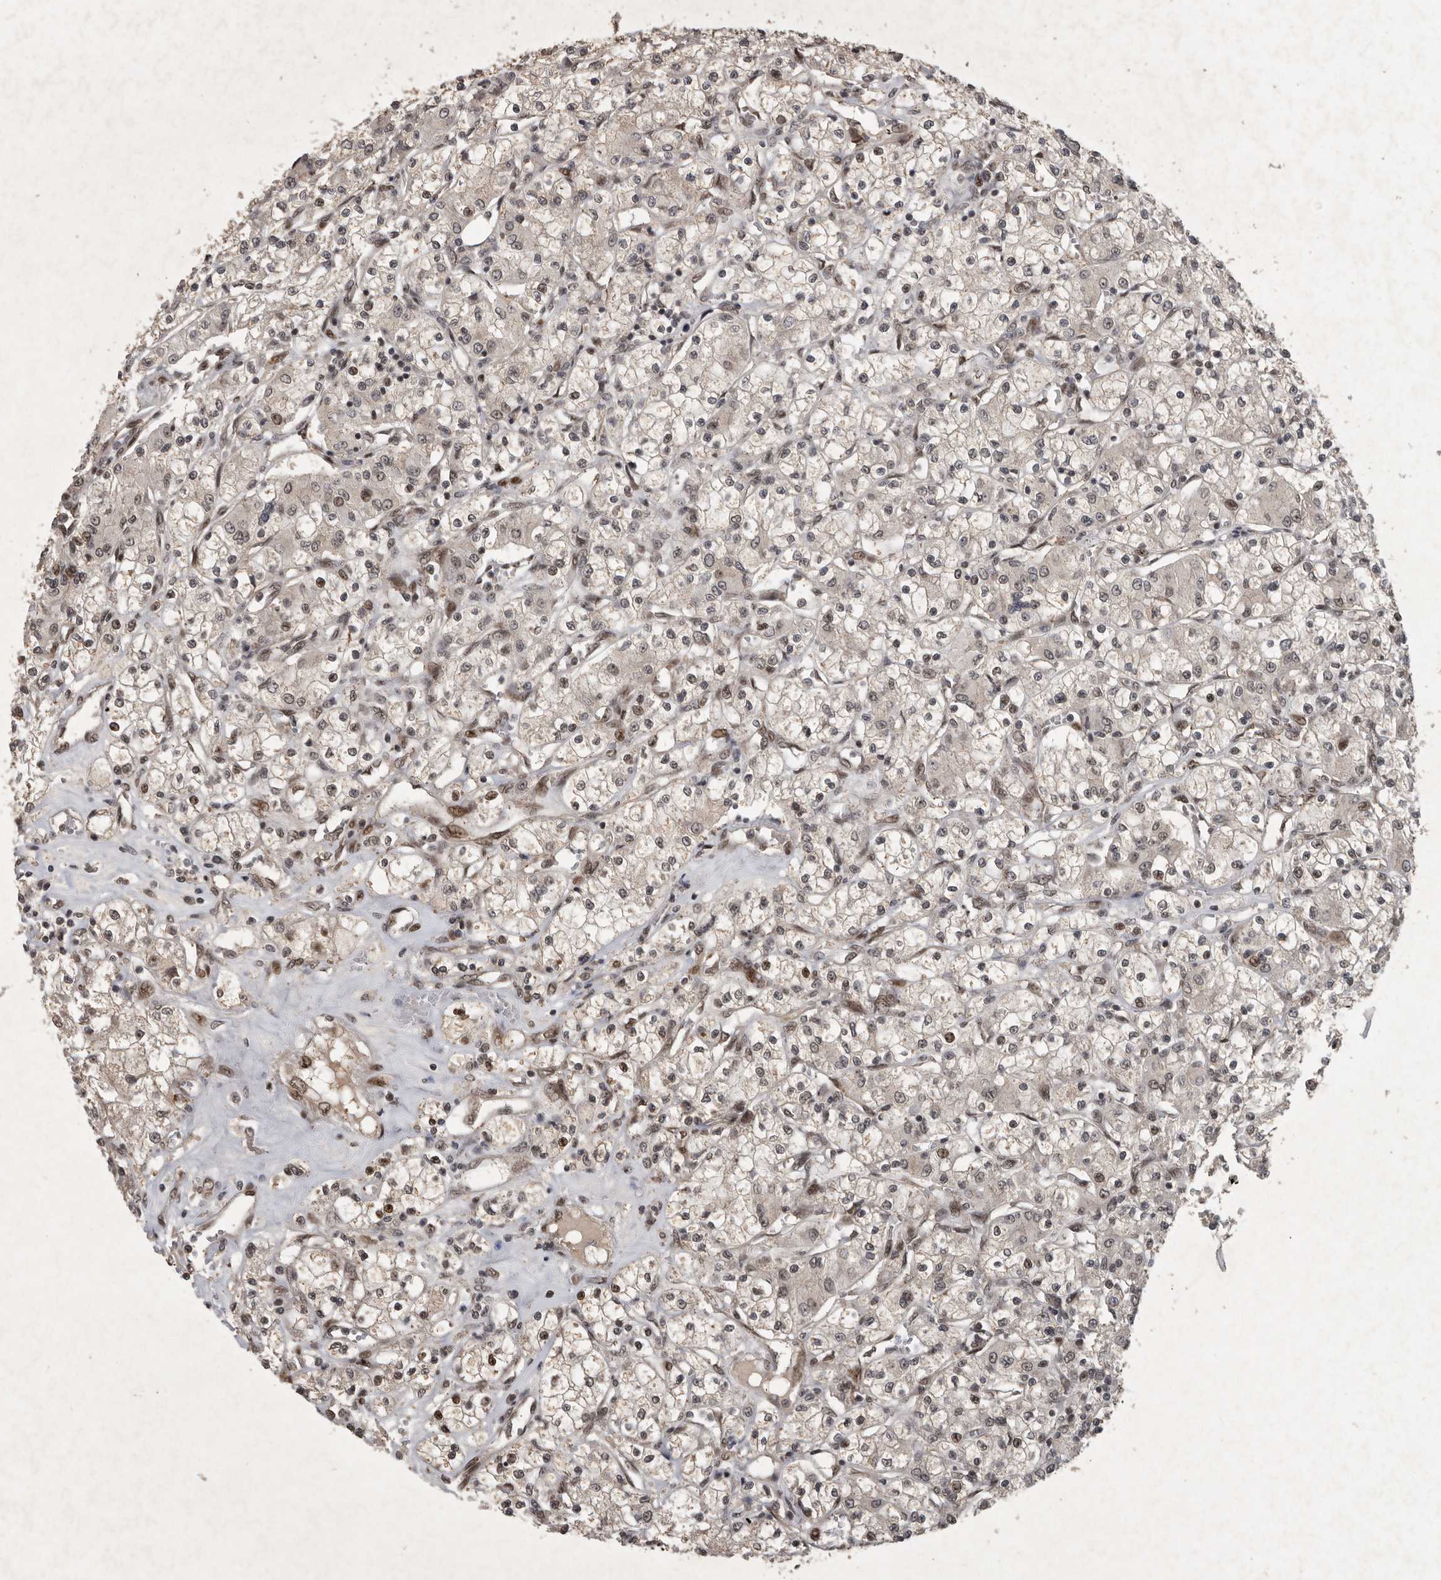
{"staining": {"intensity": "weak", "quantity": "<25%", "location": "nuclear"}, "tissue": "renal cancer", "cell_type": "Tumor cells", "image_type": "cancer", "snomed": [{"axis": "morphology", "description": "Adenocarcinoma, NOS"}, {"axis": "topography", "description": "Kidney"}], "caption": "This photomicrograph is of renal cancer stained with immunohistochemistry to label a protein in brown with the nuclei are counter-stained blue. There is no positivity in tumor cells. (DAB (3,3'-diaminobenzidine) IHC, high magnification).", "gene": "CDC27", "patient": {"sex": "female", "age": 59}}